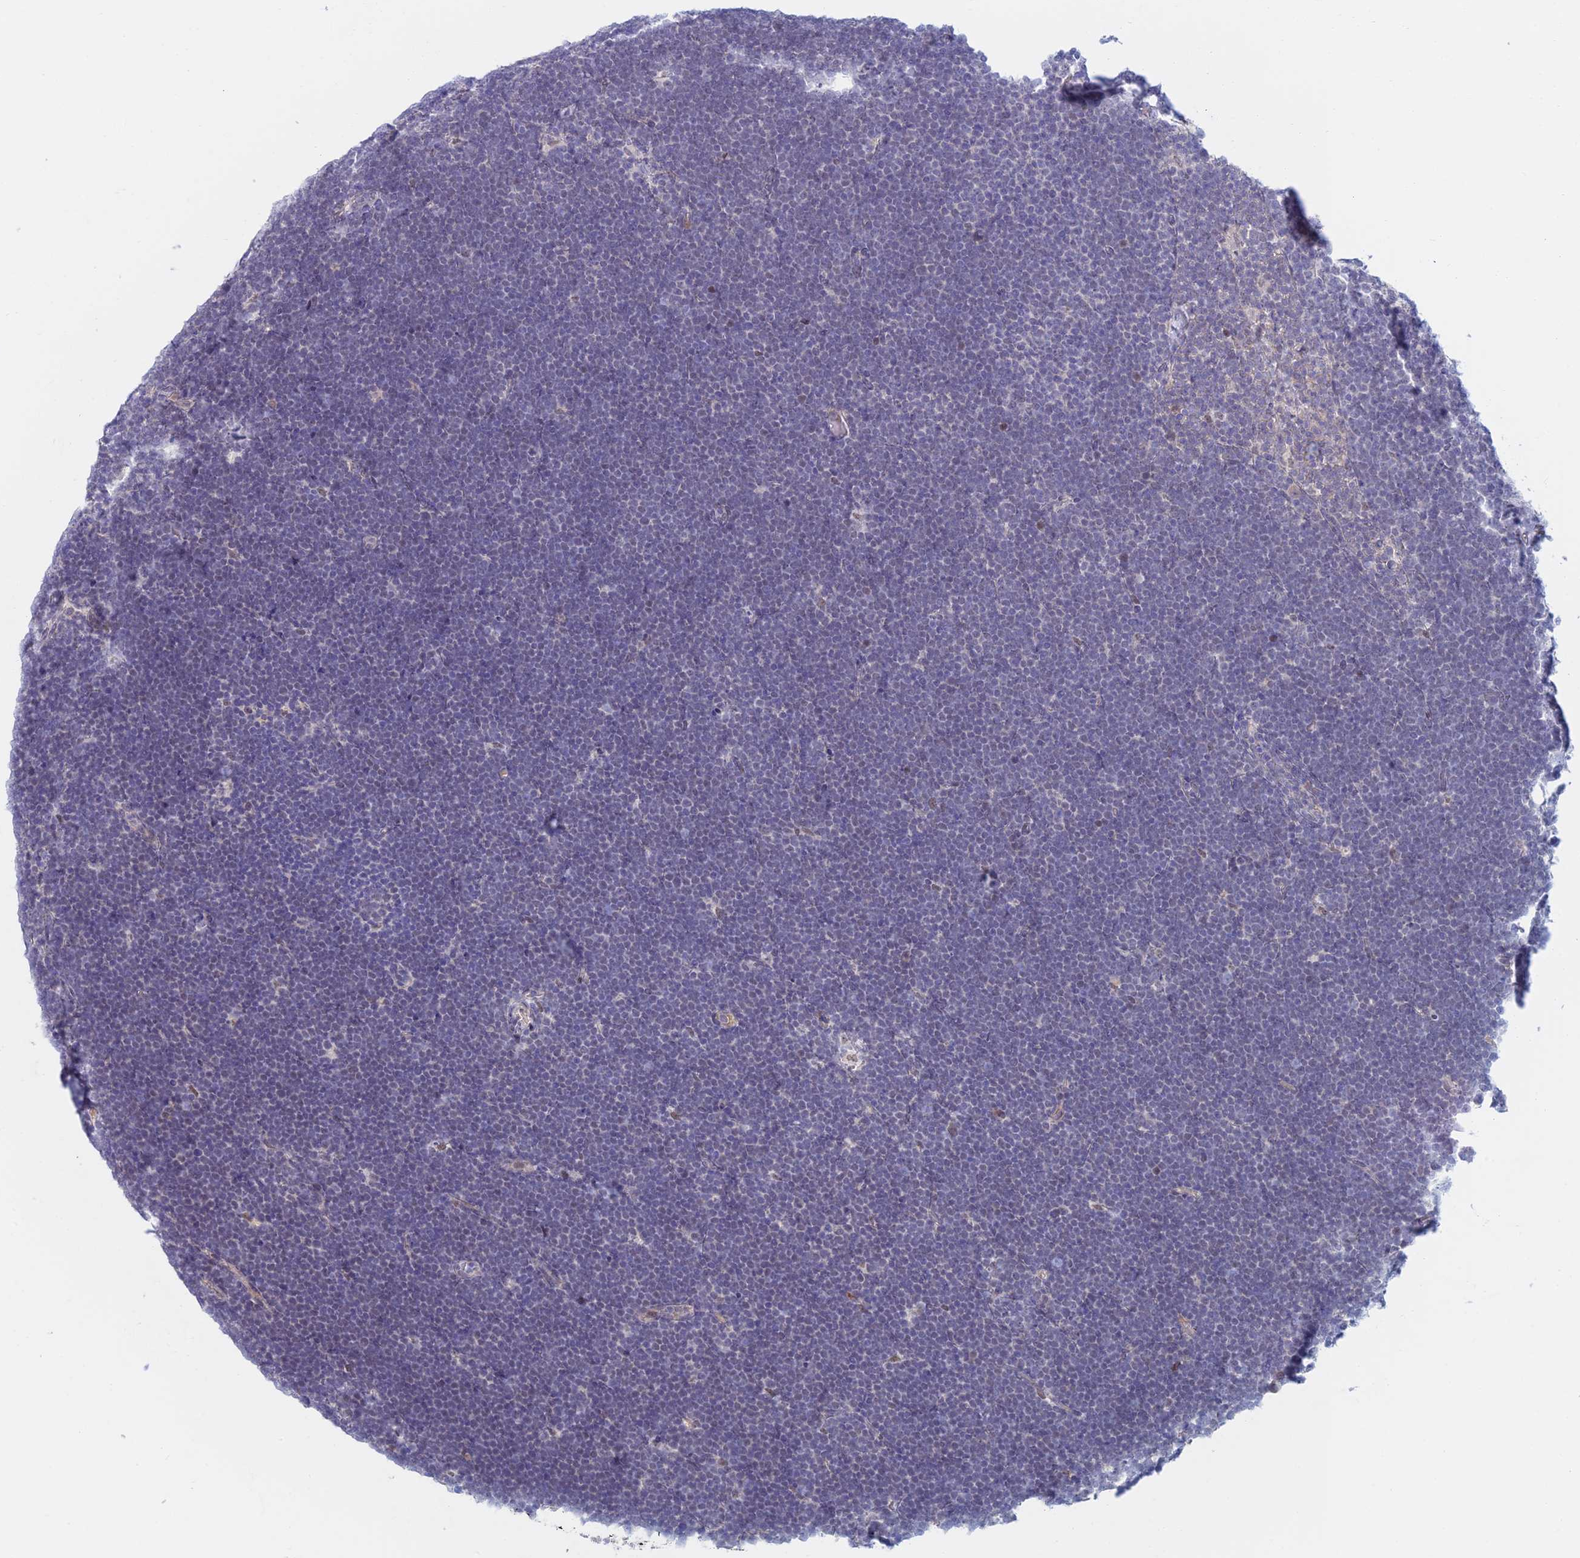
{"staining": {"intensity": "negative", "quantity": "none", "location": "none"}, "tissue": "lymphoma", "cell_type": "Tumor cells", "image_type": "cancer", "snomed": [{"axis": "morphology", "description": "Malignant lymphoma, non-Hodgkin's type, High grade"}, {"axis": "topography", "description": "Lymph node"}], "caption": "The photomicrograph exhibits no staining of tumor cells in lymphoma.", "gene": "ZUP1", "patient": {"sex": "male", "age": 13}}